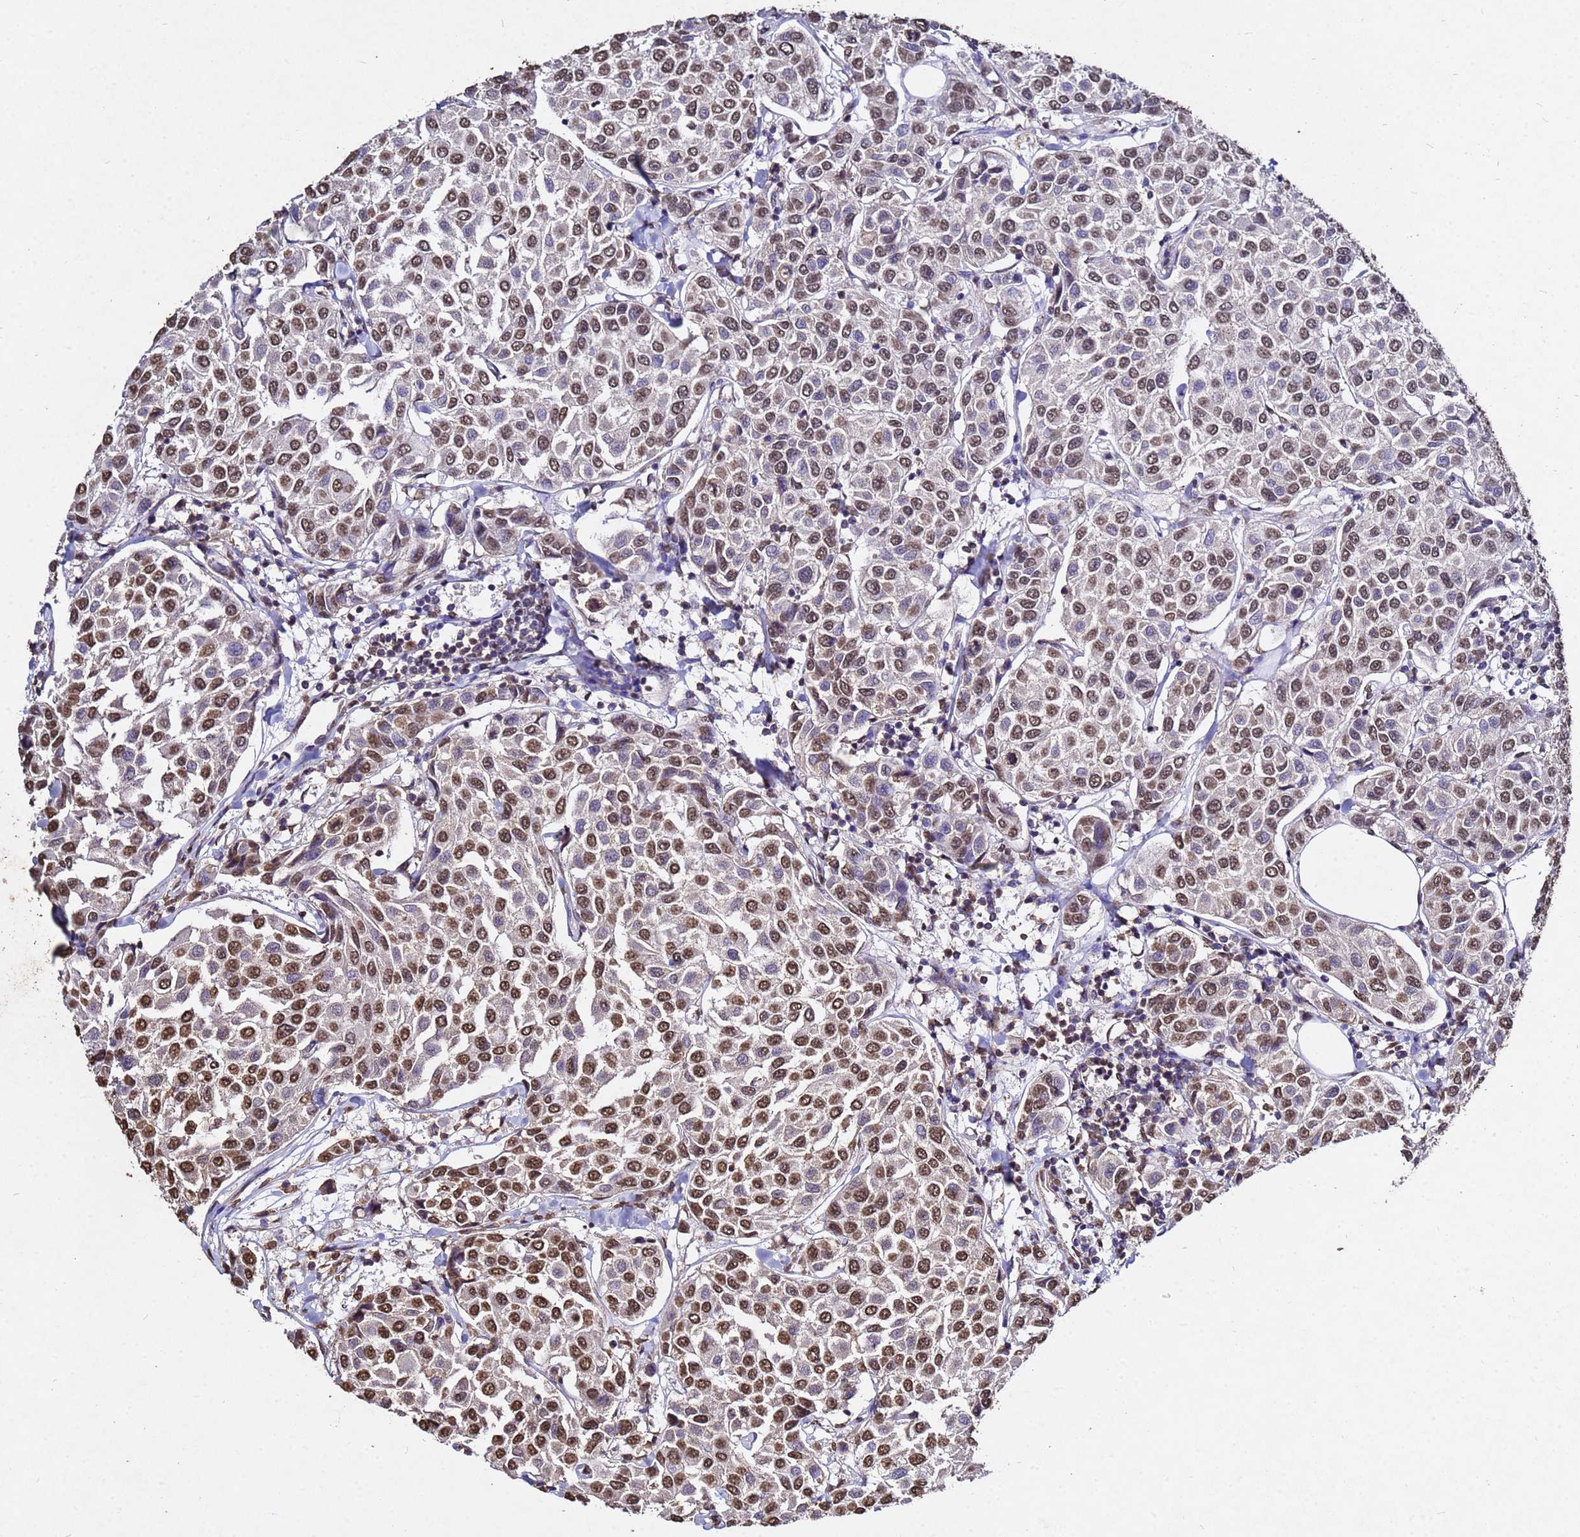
{"staining": {"intensity": "moderate", "quantity": ">75%", "location": "nuclear"}, "tissue": "breast cancer", "cell_type": "Tumor cells", "image_type": "cancer", "snomed": [{"axis": "morphology", "description": "Duct carcinoma"}, {"axis": "topography", "description": "Breast"}], "caption": "Protein expression analysis of human breast cancer reveals moderate nuclear staining in approximately >75% of tumor cells.", "gene": "MYOCD", "patient": {"sex": "female", "age": 55}}